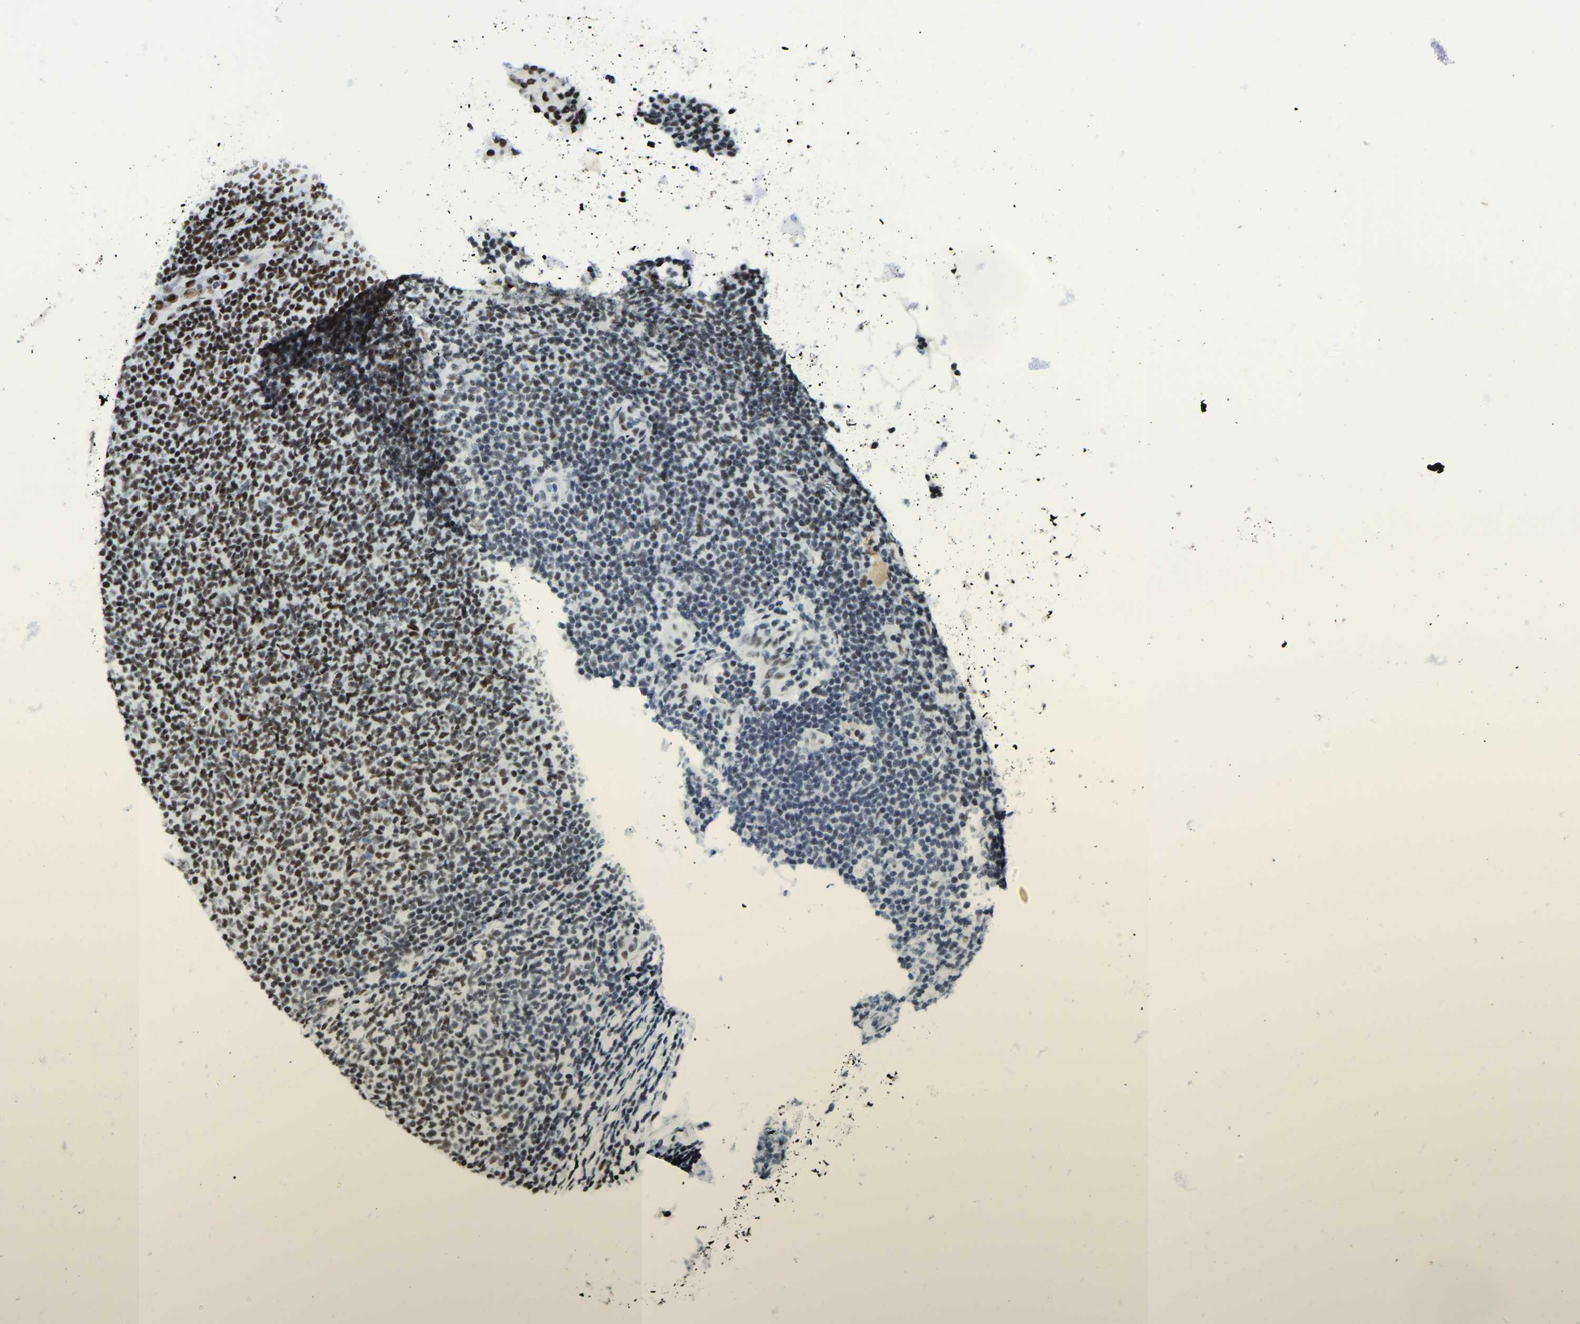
{"staining": {"intensity": "strong", "quantity": "<25%", "location": "nuclear"}, "tissue": "lymphoma", "cell_type": "Tumor cells", "image_type": "cancer", "snomed": [{"axis": "morphology", "description": "Malignant lymphoma, non-Hodgkin's type, Low grade"}, {"axis": "topography", "description": "Lymph node"}], "caption": "High-magnification brightfield microscopy of lymphoma stained with DAB (brown) and counterstained with hematoxylin (blue). tumor cells exhibit strong nuclear expression is appreciated in approximately<25% of cells.", "gene": "FOXK1", "patient": {"sex": "male", "age": 66}}